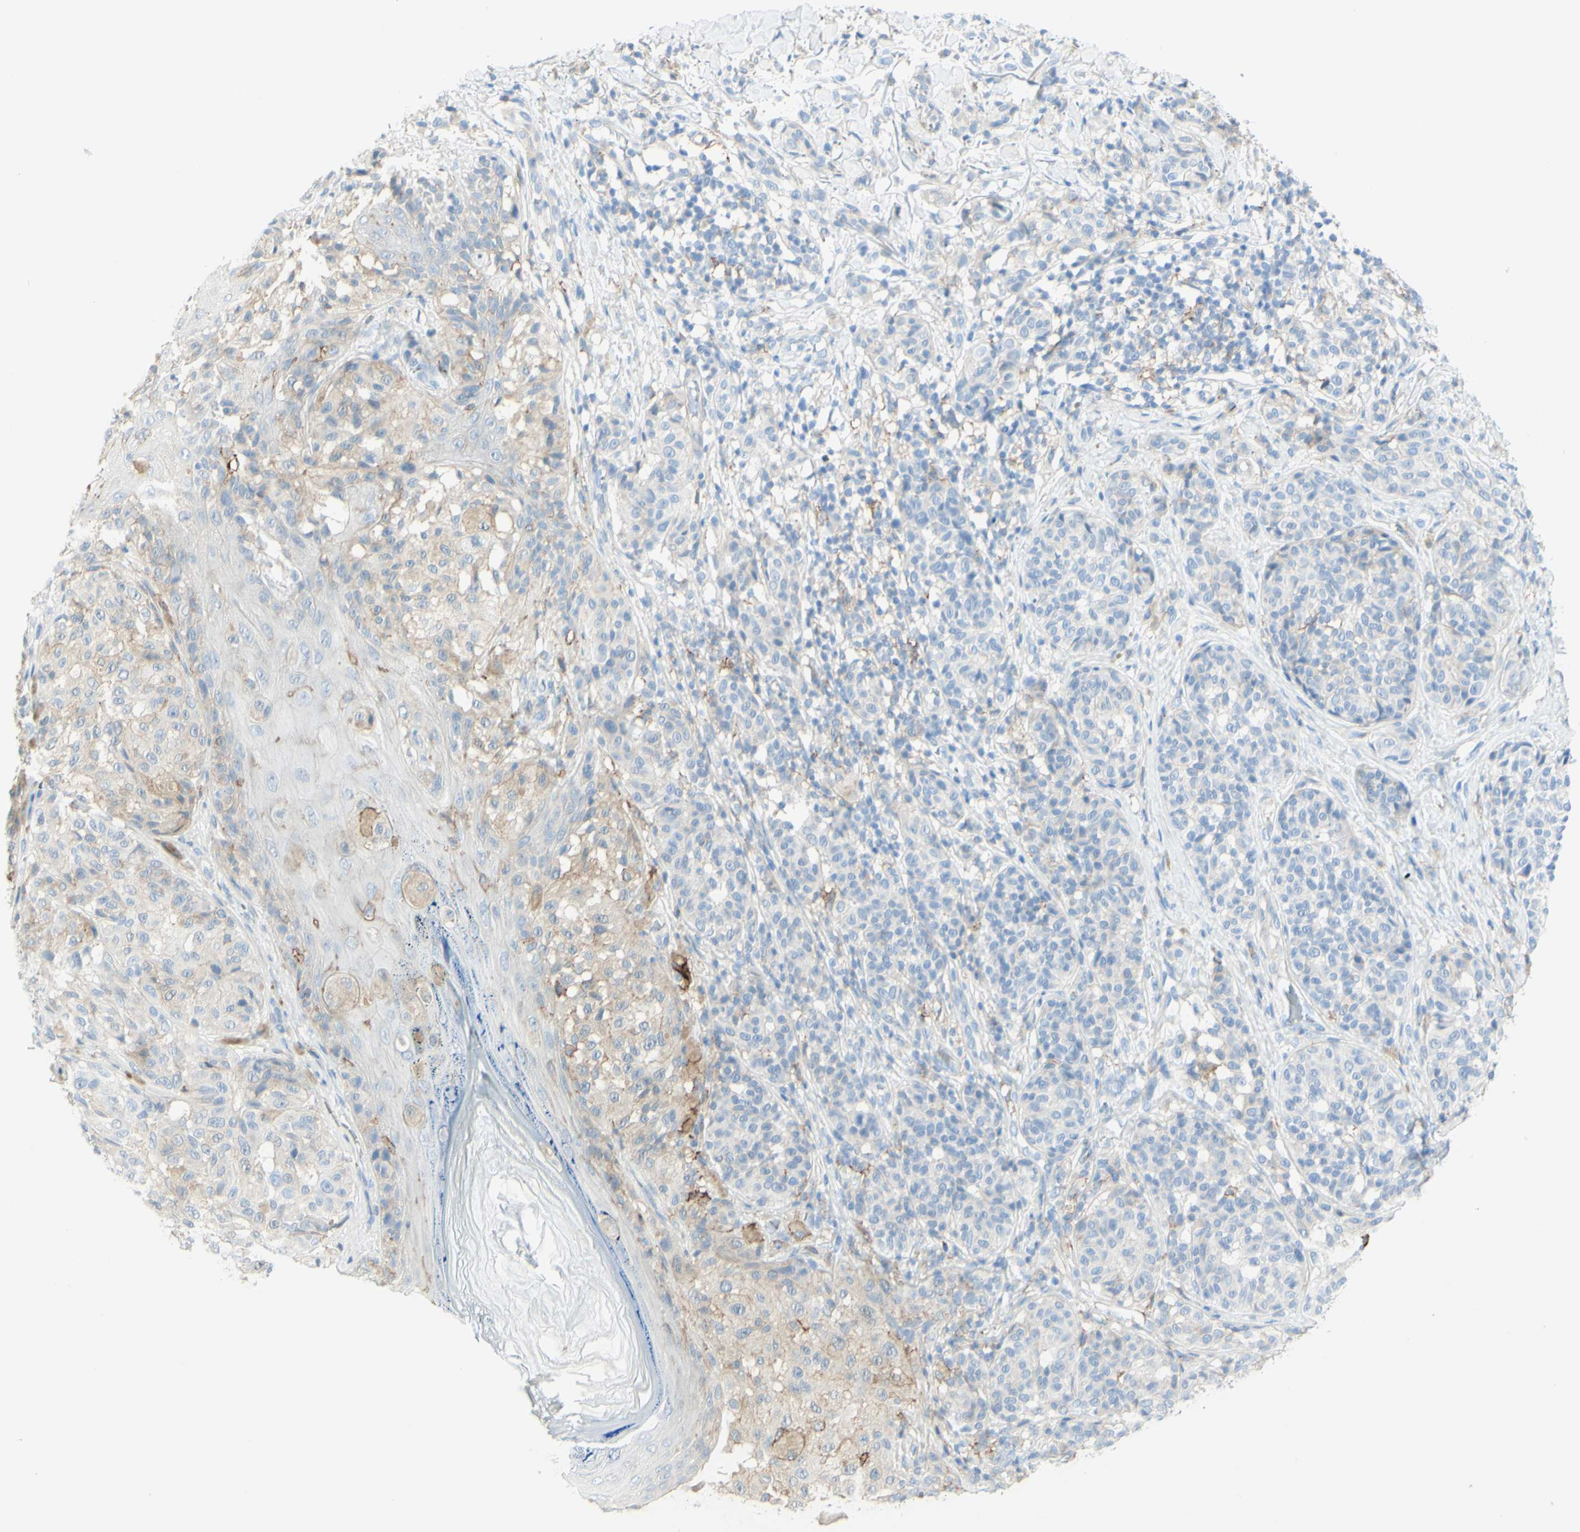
{"staining": {"intensity": "negative", "quantity": "none", "location": "none"}, "tissue": "melanoma", "cell_type": "Tumor cells", "image_type": "cancer", "snomed": [{"axis": "morphology", "description": "Malignant melanoma, NOS"}, {"axis": "topography", "description": "Skin"}], "caption": "An immunohistochemistry micrograph of malignant melanoma is shown. There is no staining in tumor cells of malignant melanoma.", "gene": "ALCAM", "patient": {"sex": "female", "age": 46}}